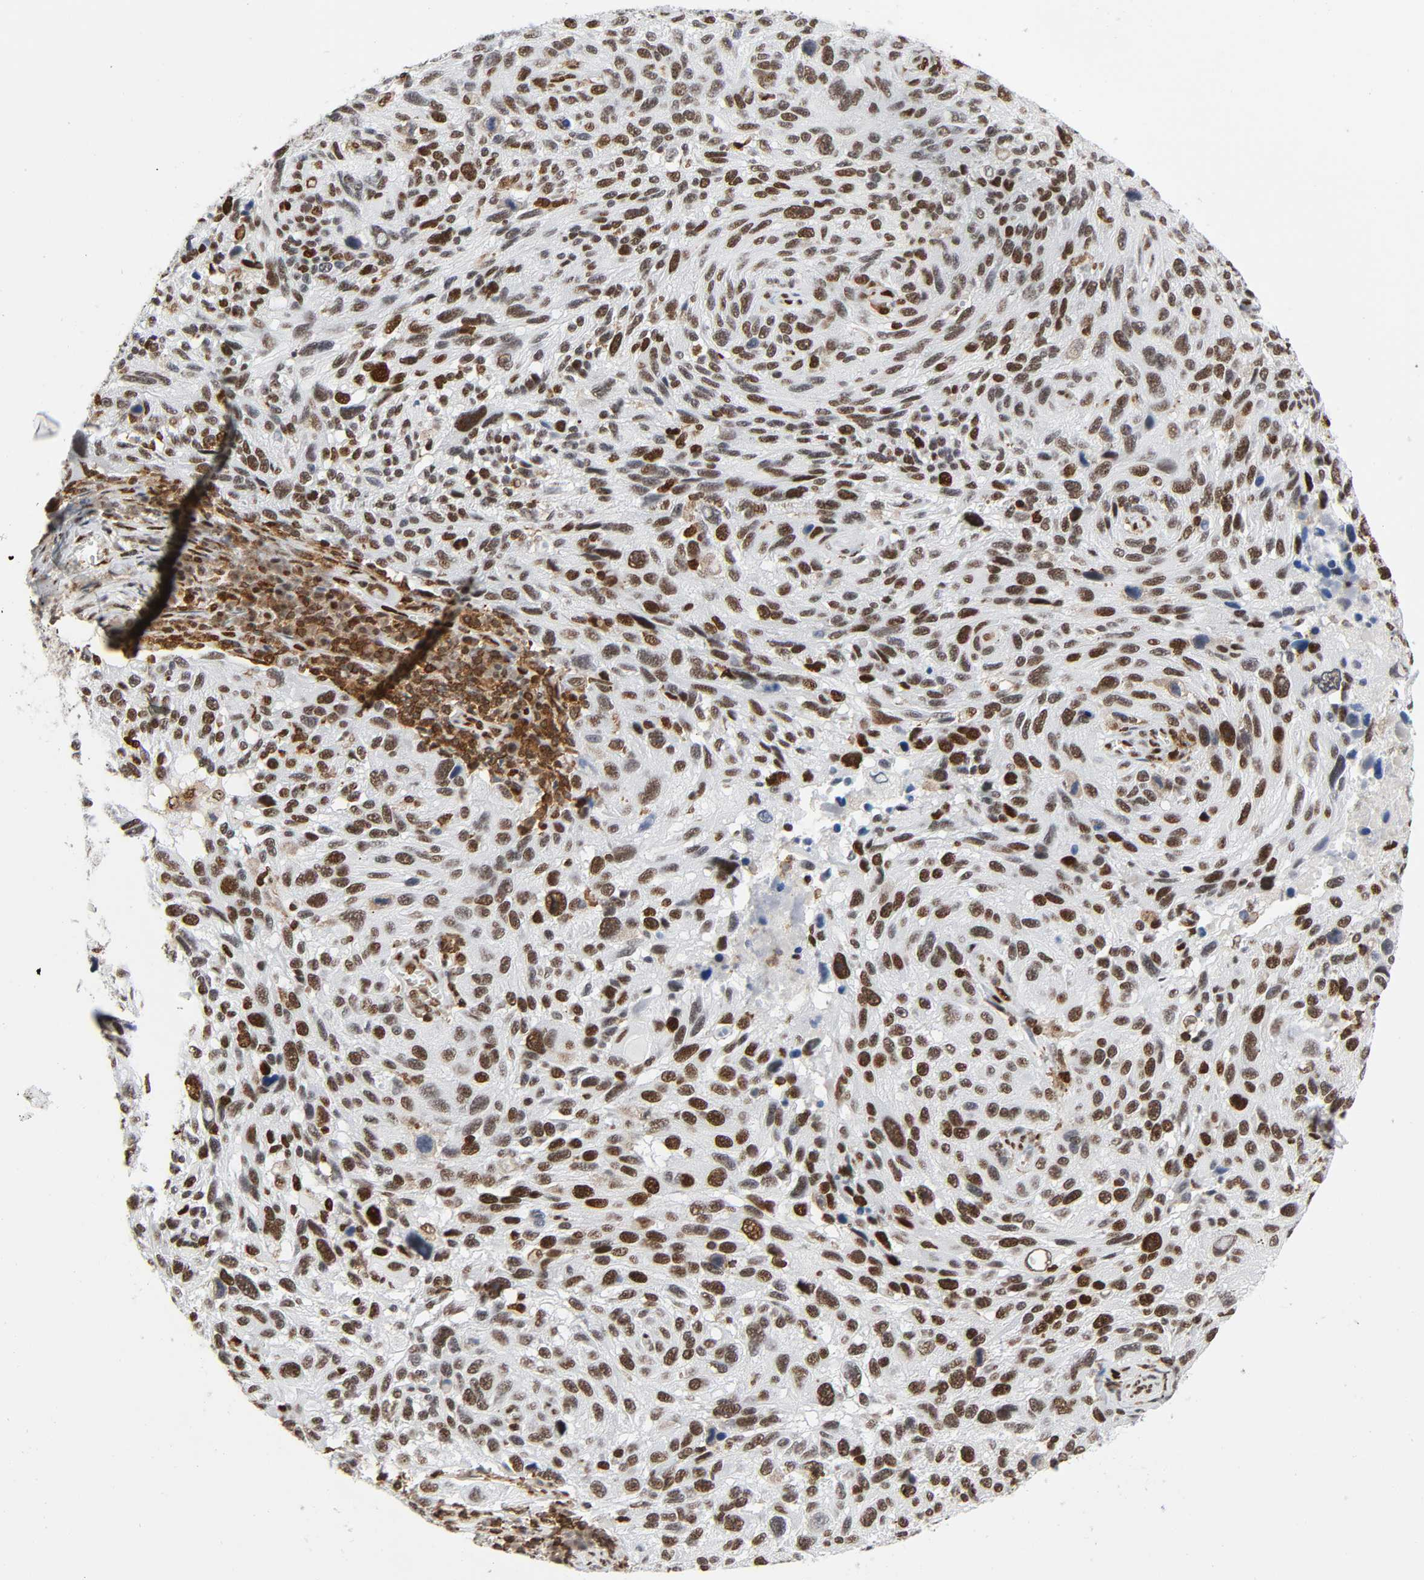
{"staining": {"intensity": "moderate", "quantity": ">75%", "location": "nuclear"}, "tissue": "melanoma", "cell_type": "Tumor cells", "image_type": "cancer", "snomed": [{"axis": "morphology", "description": "Malignant melanoma, NOS"}, {"axis": "topography", "description": "Skin"}], "caption": "Malignant melanoma stained with a brown dye reveals moderate nuclear positive staining in approximately >75% of tumor cells.", "gene": "WAS", "patient": {"sex": "male", "age": 53}}